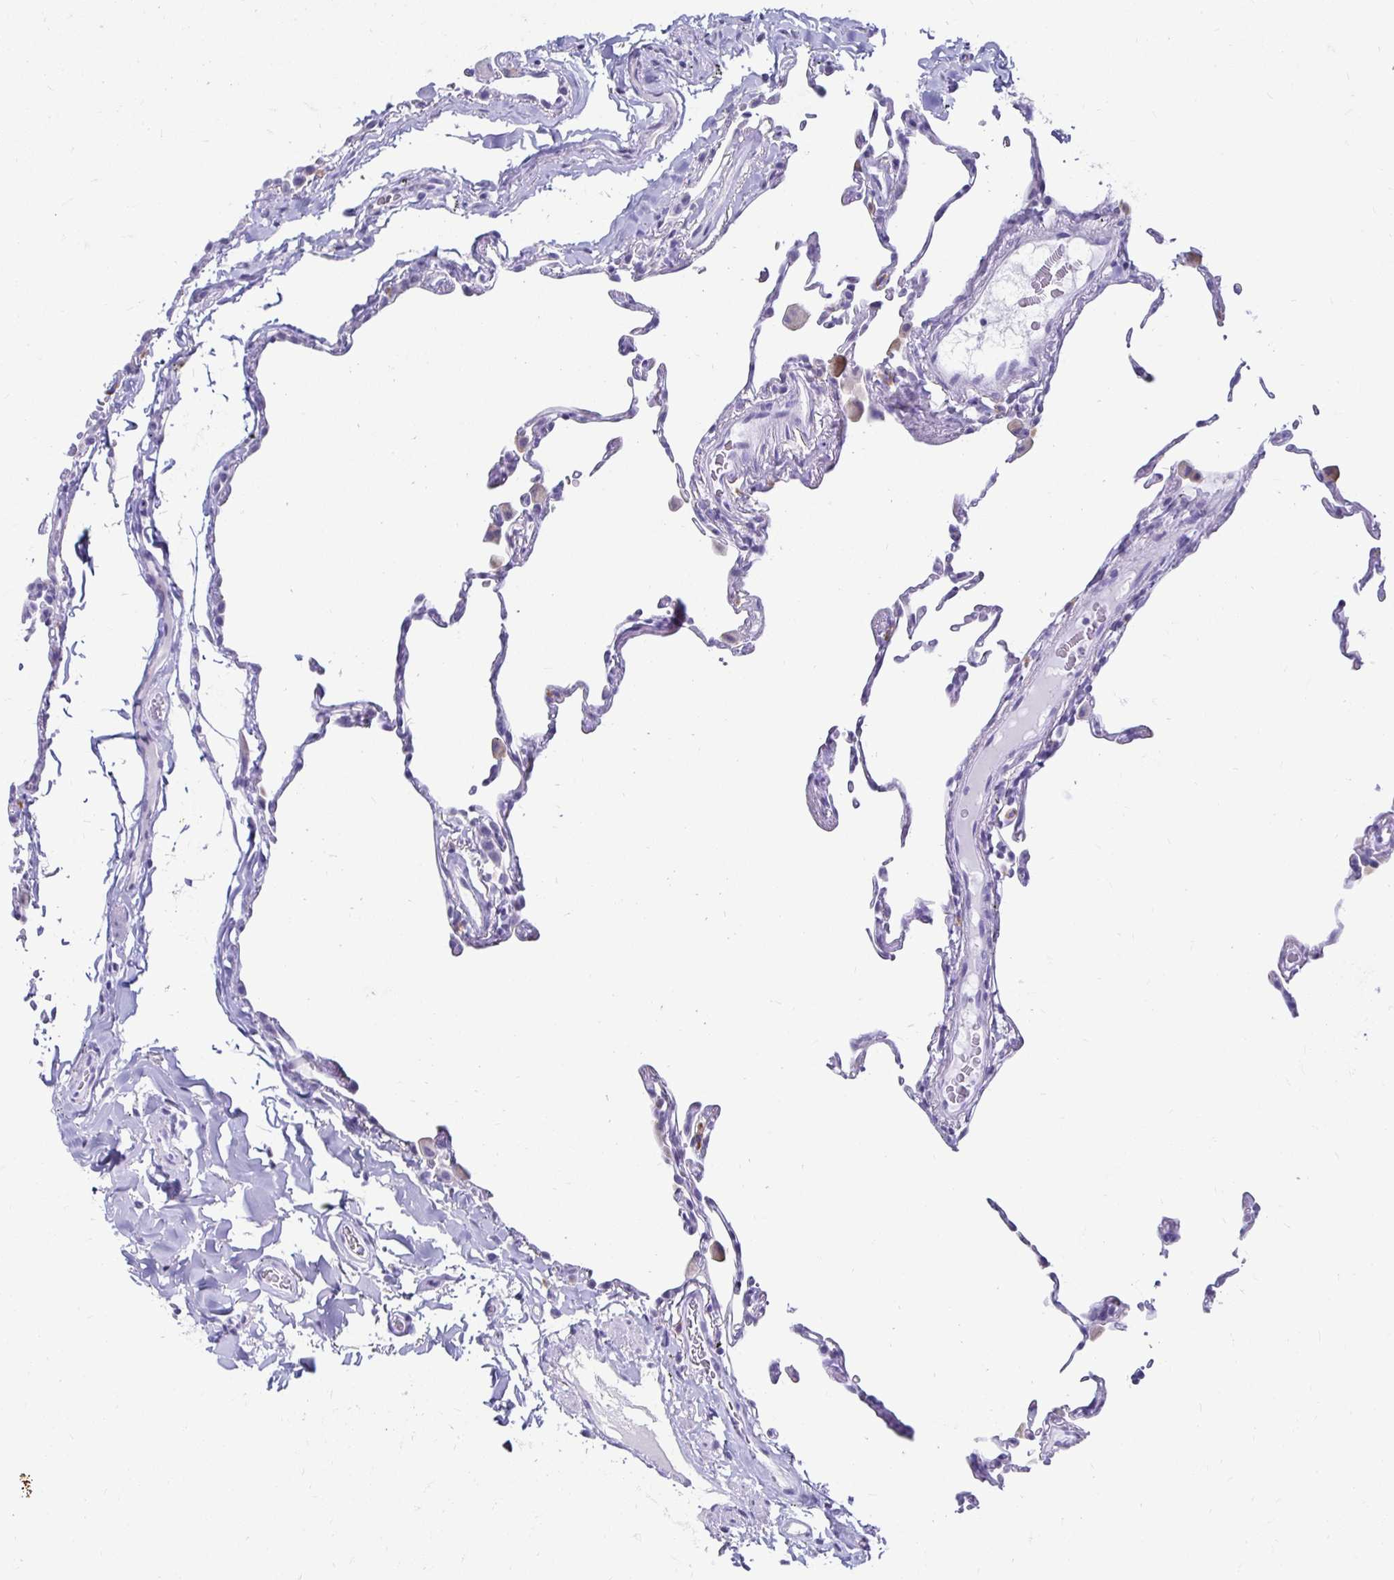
{"staining": {"intensity": "negative", "quantity": "none", "location": "none"}, "tissue": "lung", "cell_type": "Alveolar cells", "image_type": "normal", "snomed": [{"axis": "morphology", "description": "Normal tissue, NOS"}, {"axis": "topography", "description": "Lung"}], "caption": "IHC photomicrograph of benign lung stained for a protein (brown), which demonstrates no positivity in alveolar cells. The staining was performed using DAB (3,3'-diaminobenzidine) to visualize the protein expression in brown, while the nuclei were stained in blue with hematoxylin (Magnification: 20x).", "gene": "CST6", "patient": {"sex": "female", "age": 57}}